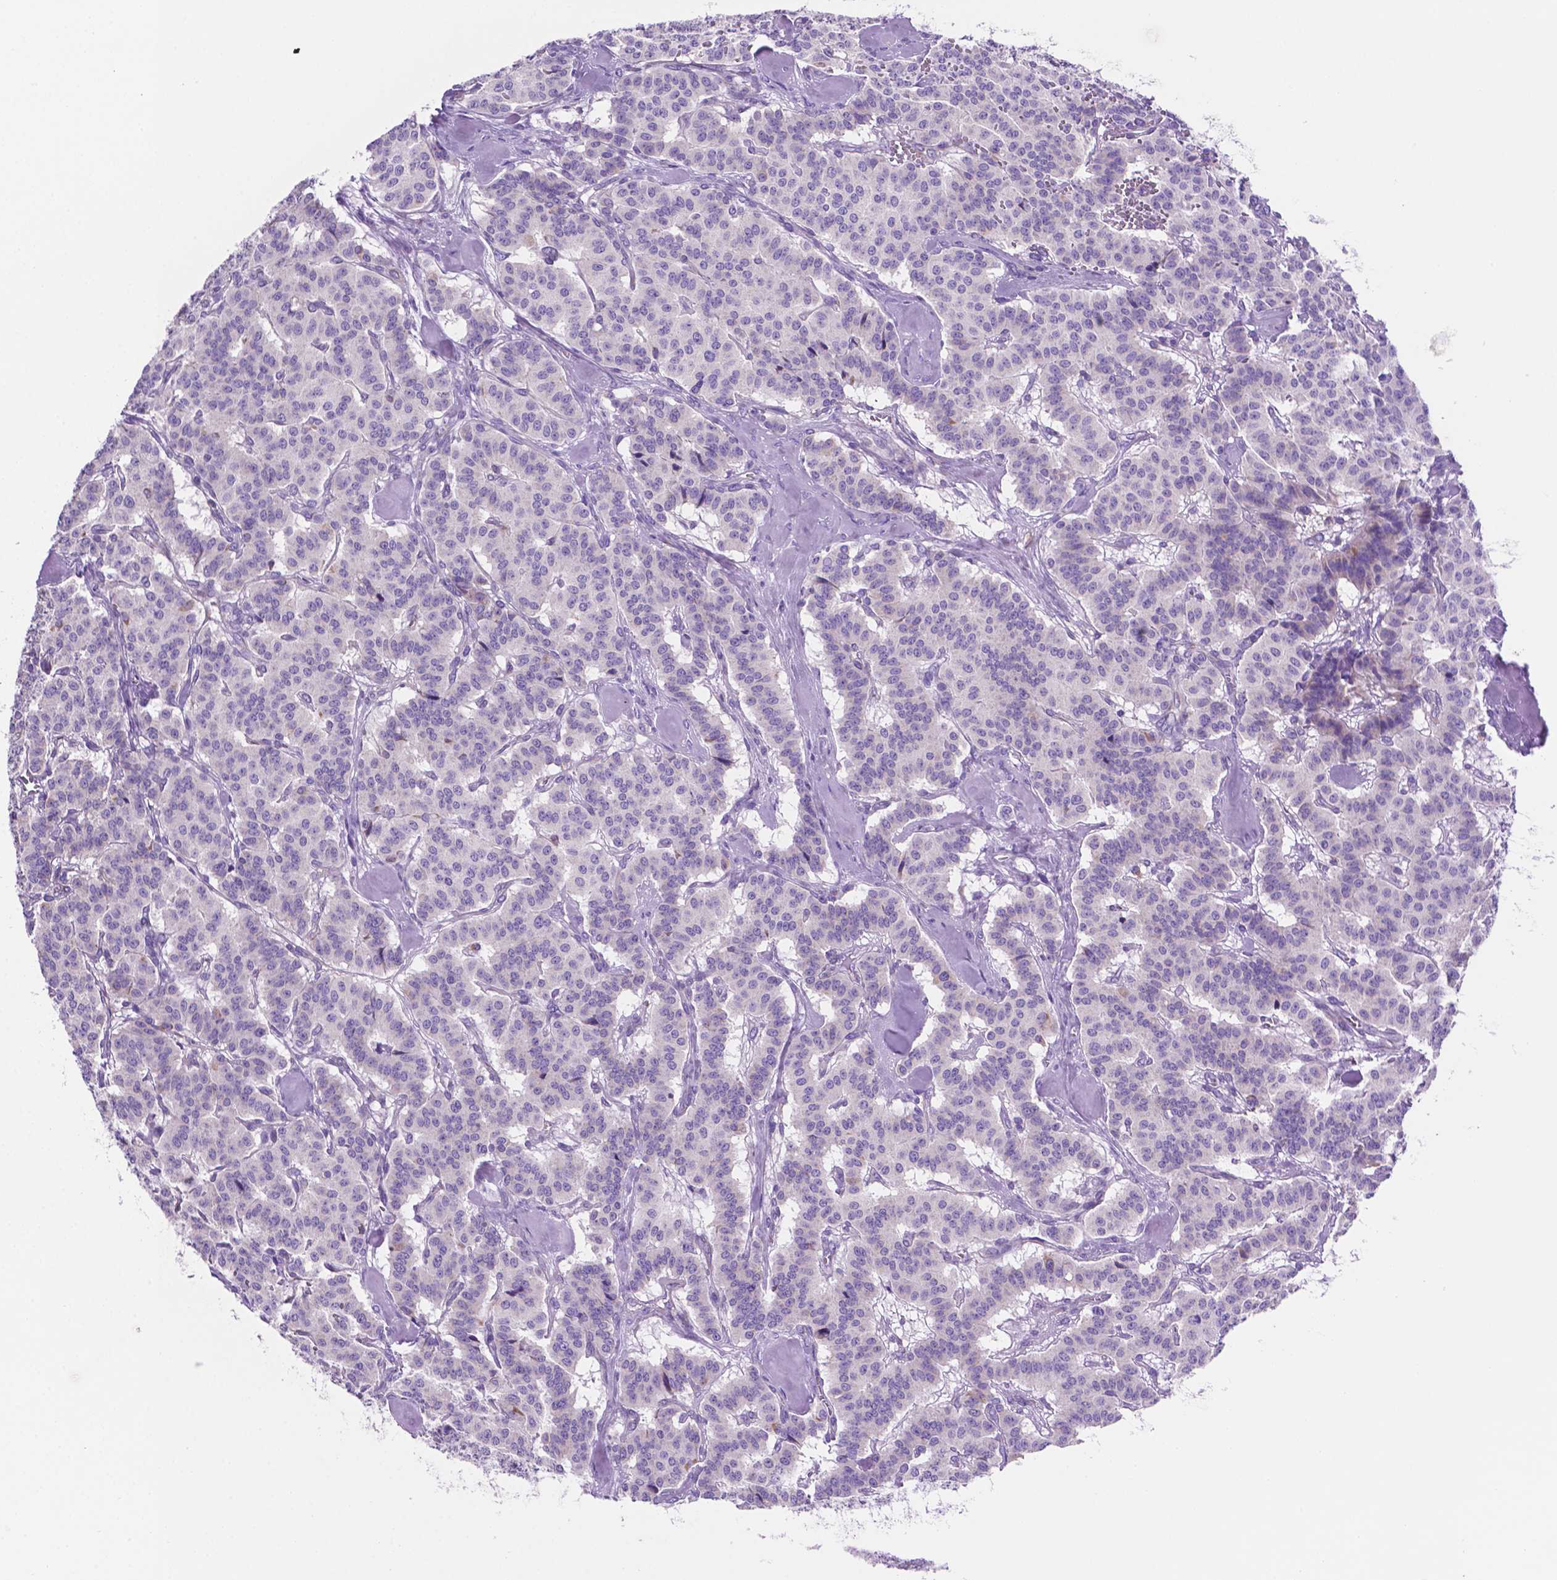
{"staining": {"intensity": "negative", "quantity": "none", "location": "none"}, "tissue": "carcinoid", "cell_type": "Tumor cells", "image_type": "cancer", "snomed": [{"axis": "morphology", "description": "Normal tissue, NOS"}, {"axis": "morphology", "description": "Carcinoid, malignant, NOS"}, {"axis": "topography", "description": "Lung"}], "caption": "Immunohistochemistry histopathology image of human carcinoid stained for a protein (brown), which displays no expression in tumor cells.", "gene": "CEACAM7", "patient": {"sex": "female", "age": 46}}